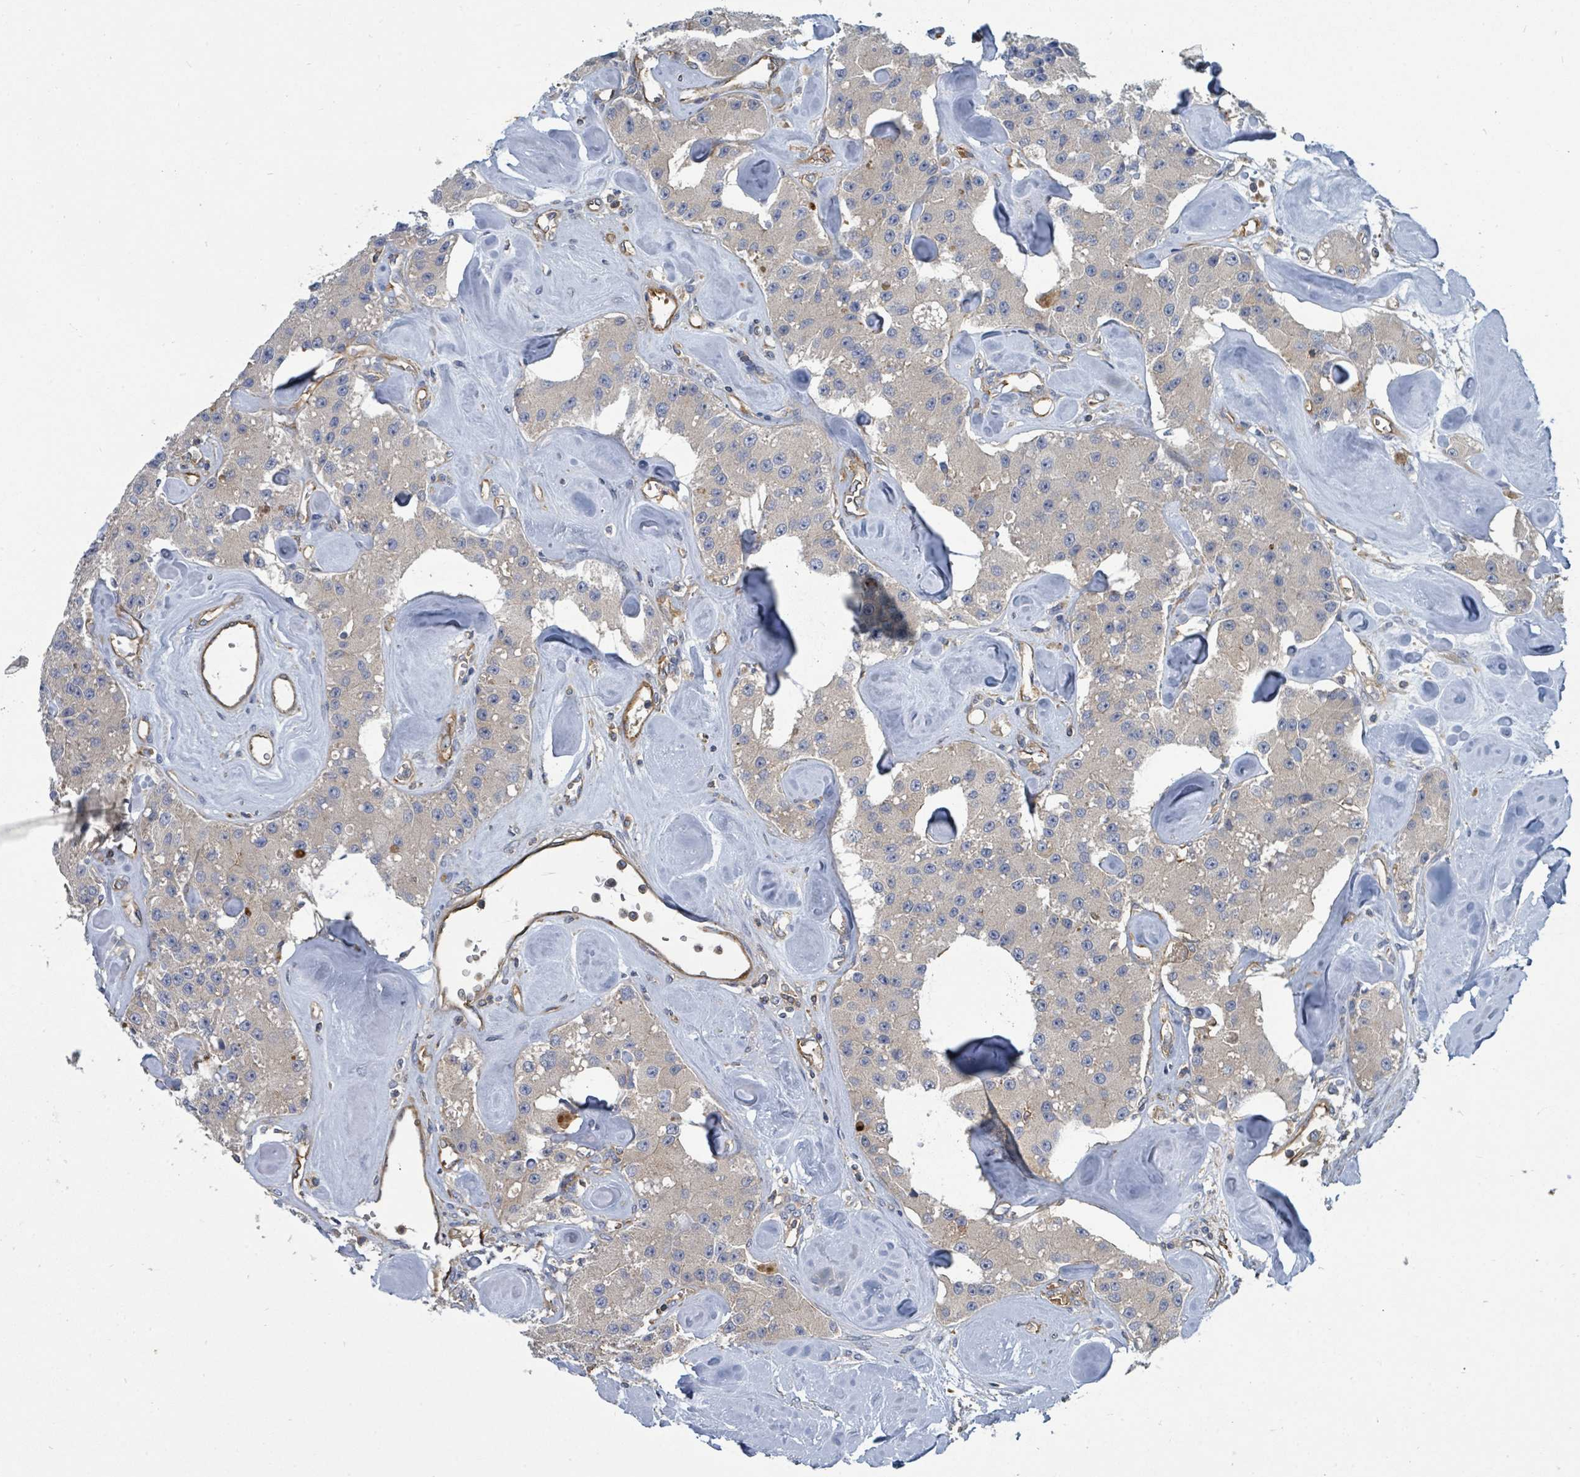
{"staining": {"intensity": "negative", "quantity": "none", "location": "none"}, "tissue": "carcinoid", "cell_type": "Tumor cells", "image_type": "cancer", "snomed": [{"axis": "morphology", "description": "Carcinoid, malignant, NOS"}, {"axis": "topography", "description": "Pancreas"}], "caption": "Protein analysis of carcinoid (malignant) displays no significant staining in tumor cells.", "gene": "BOLA2B", "patient": {"sex": "male", "age": 41}}